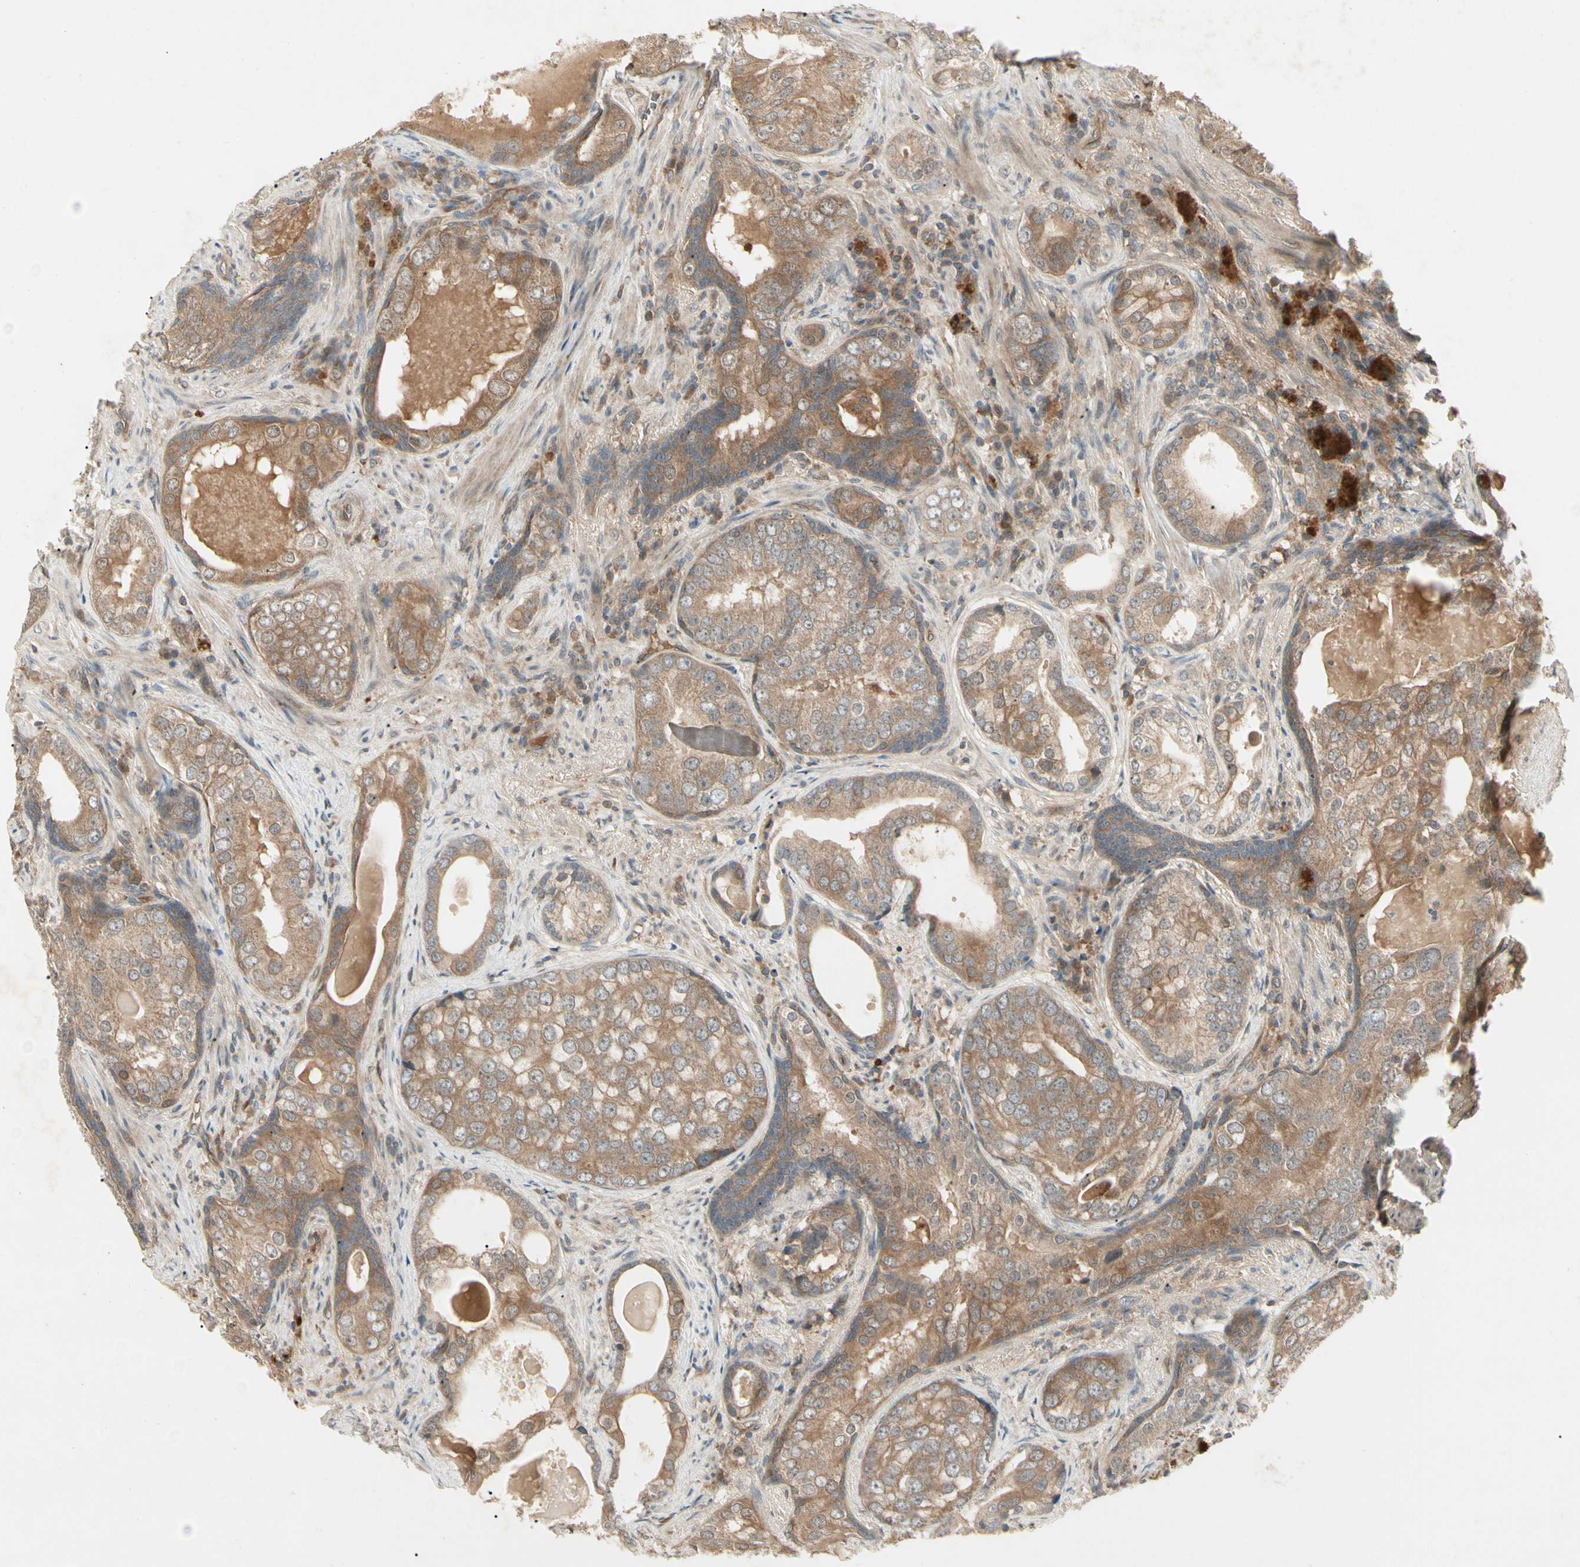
{"staining": {"intensity": "moderate", "quantity": ">75%", "location": "cytoplasmic/membranous"}, "tissue": "prostate cancer", "cell_type": "Tumor cells", "image_type": "cancer", "snomed": [{"axis": "morphology", "description": "Adenocarcinoma, High grade"}, {"axis": "topography", "description": "Prostate"}], "caption": "Prostate cancer stained with IHC reveals moderate cytoplasmic/membranous positivity in approximately >75% of tumor cells.", "gene": "RNF14", "patient": {"sex": "male", "age": 66}}